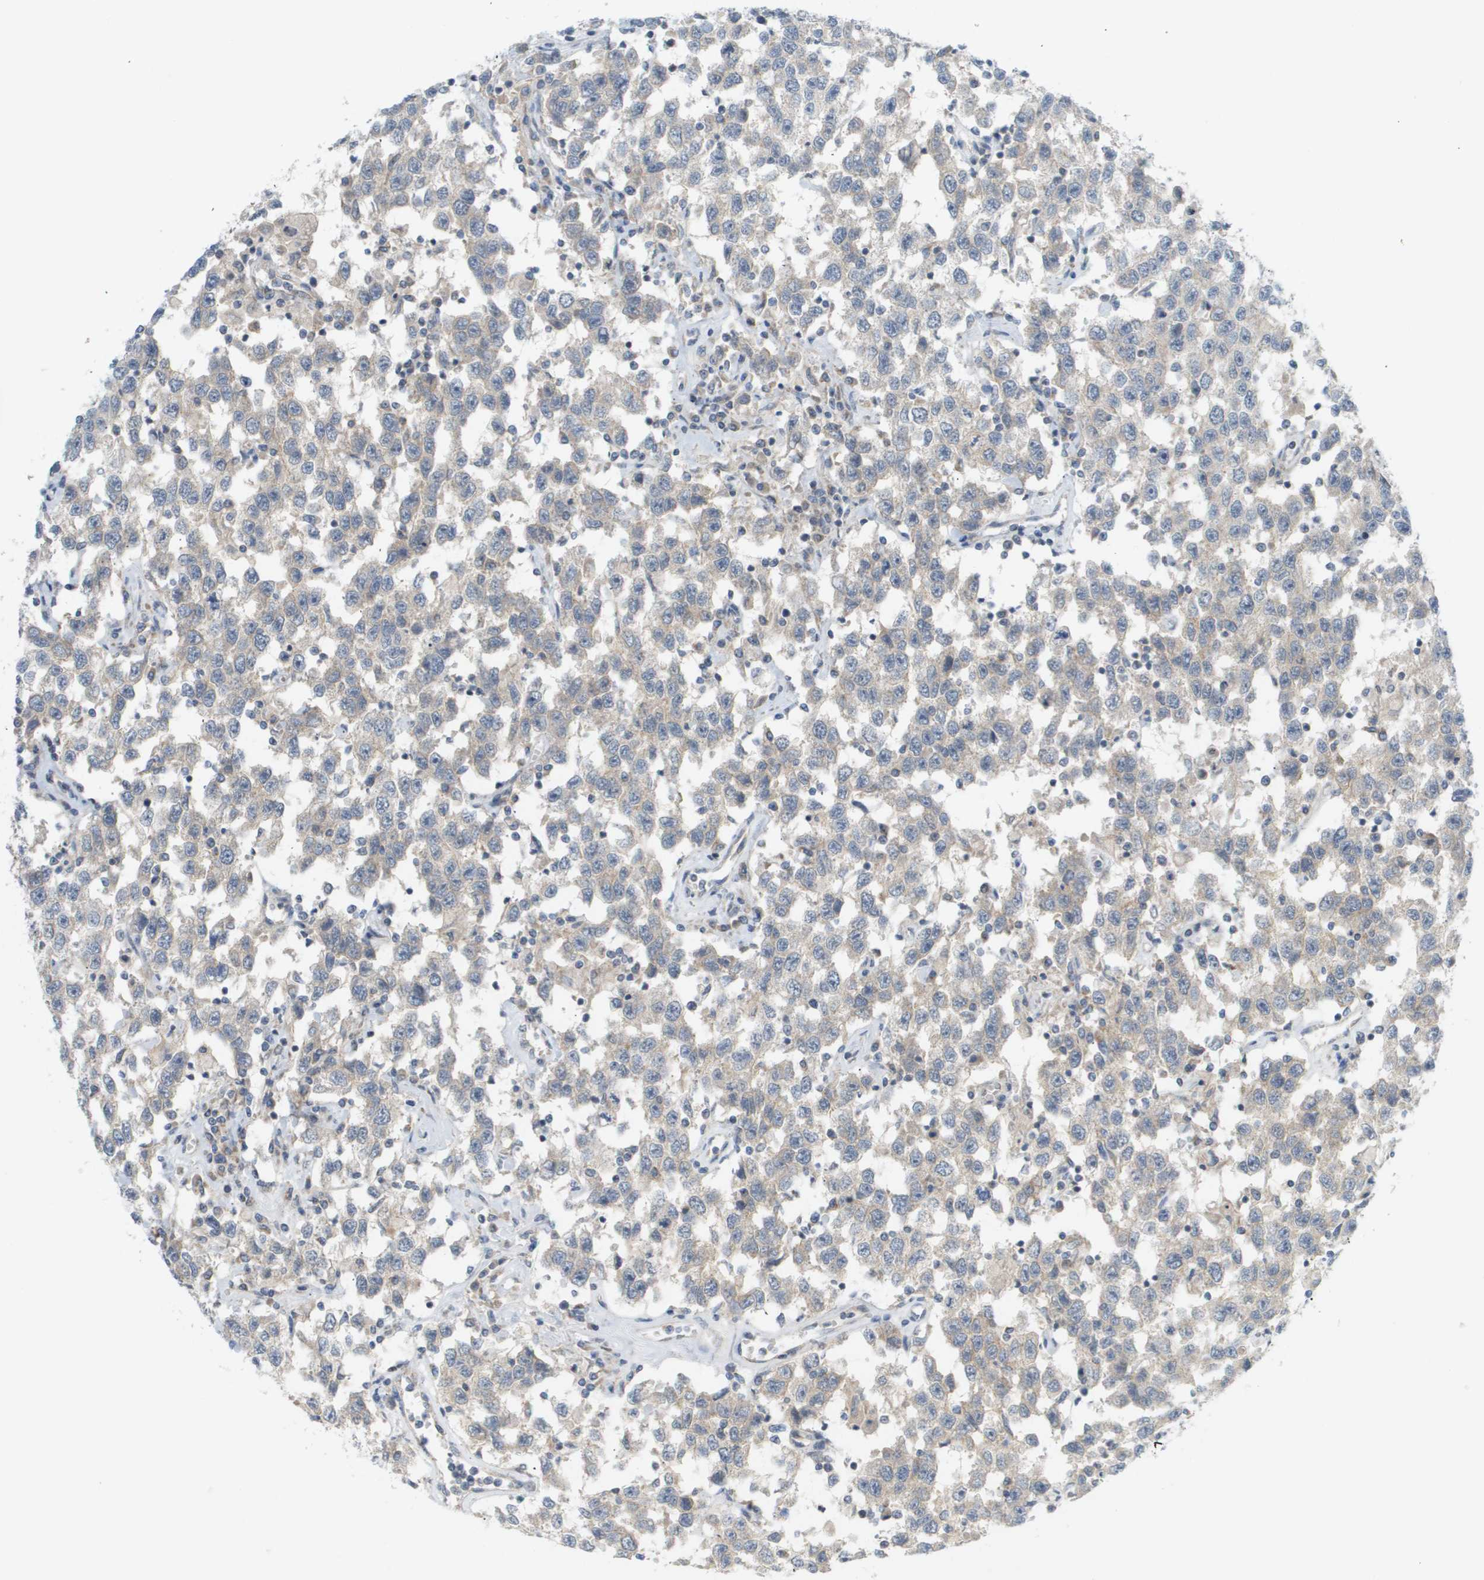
{"staining": {"intensity": "weak", "quantity": "<25%", "location": "cytoplasmic/membranous"}, "tissue": "testis cancer", "cell_type": "Tumor cells", "image_type": "cancer", "snomed": [{"axis": "morphology", "description": "Seminoma, NOS"}, {"axis": "topography", "description": "Testis"}], "caption": "A high-resolution image shows immunohistochemistry staining of testis seminoma, which demonstrates no significant expression in tumor cells.", "gene": "PROC", "patient": {"sex": "male", "age": 41}}